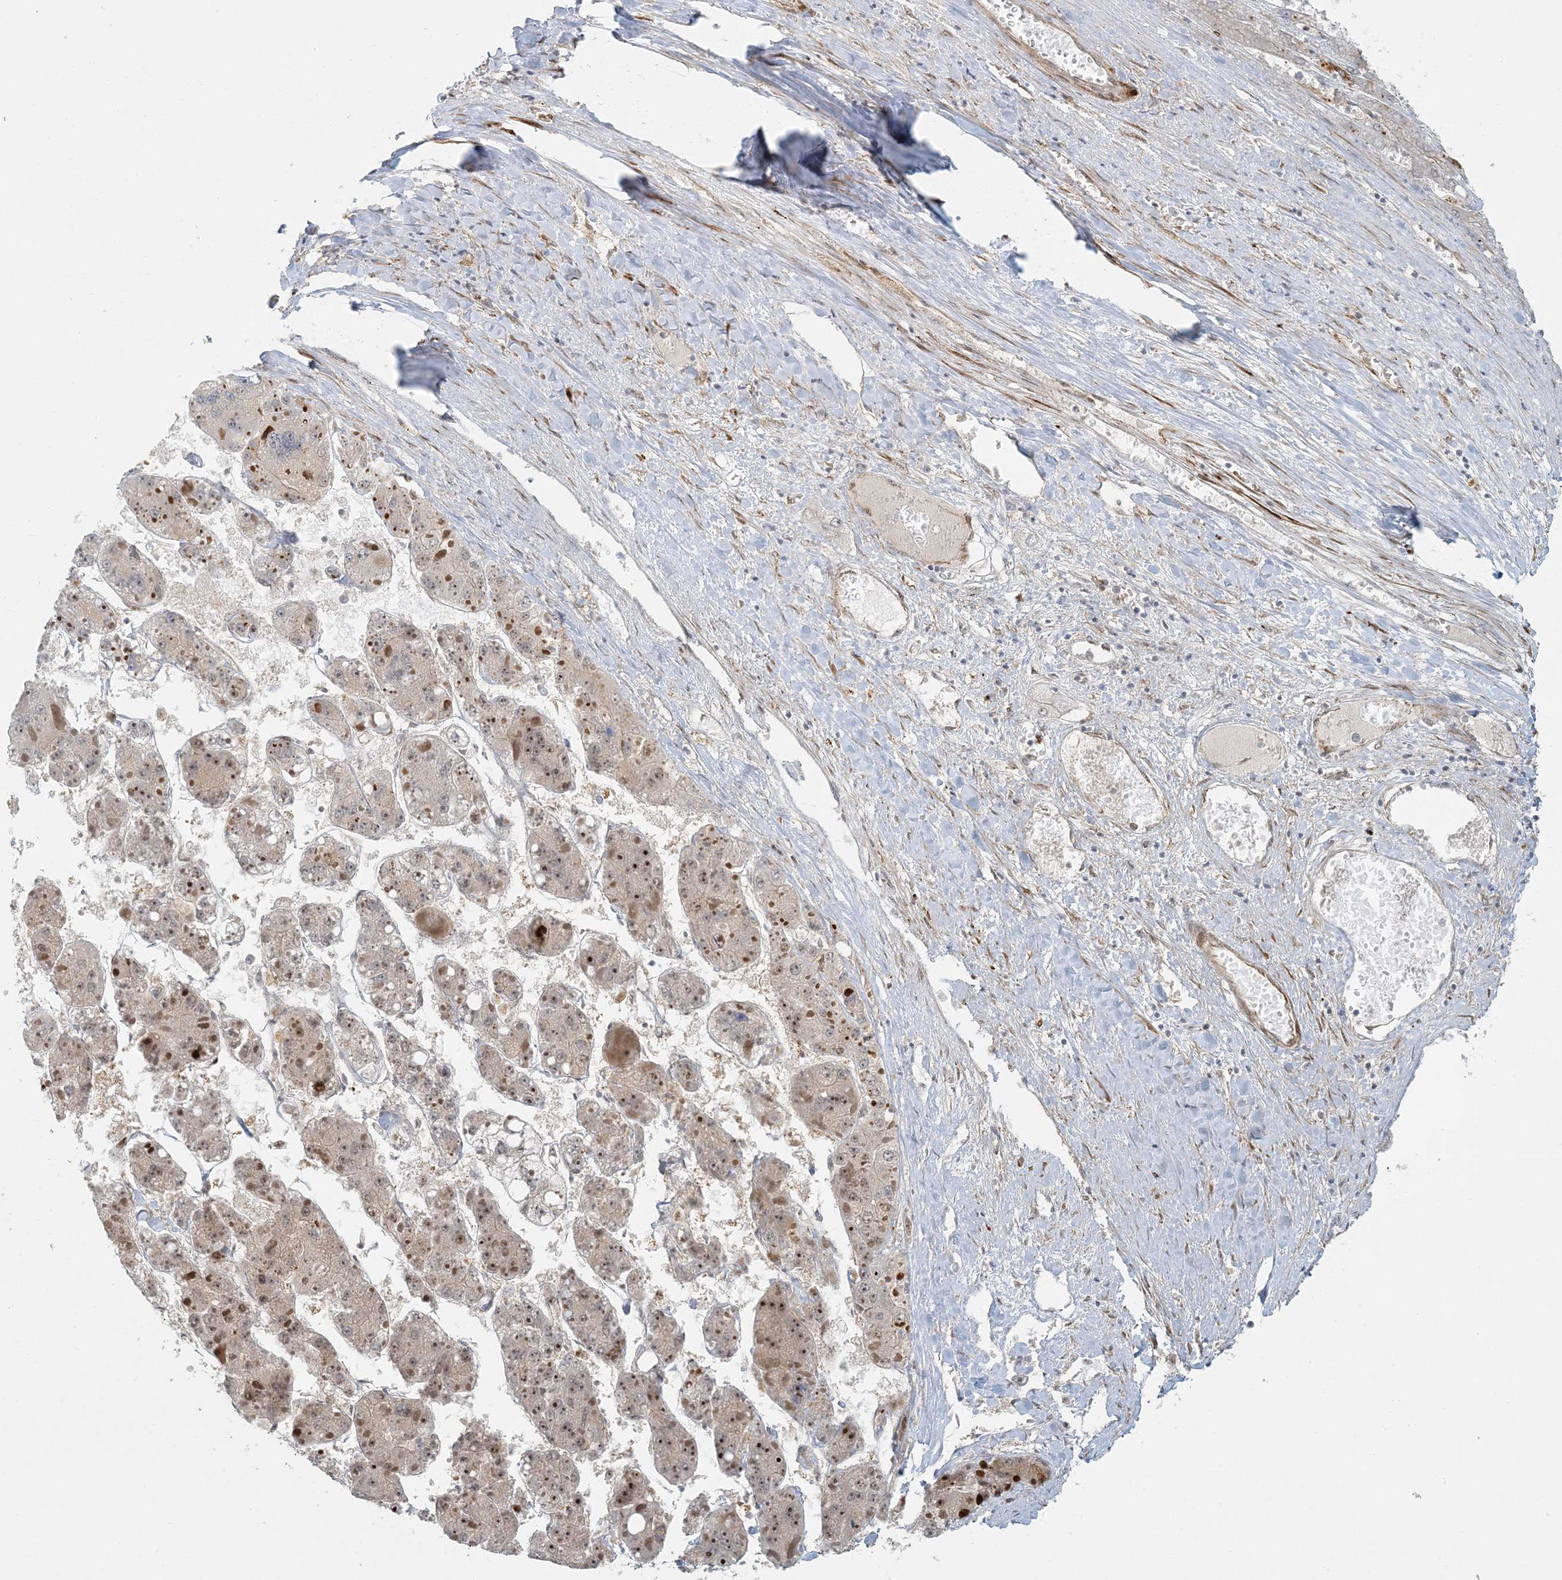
{"staining": {"intensity": "weak", "quantity": "<25%", "location": "cytoplasmic/membranous,nuclear"}, "tissue": "liver cancer", "cell_type": "Tumor cells", "image_type": "cancer", "snomed": [{"axis": "morphology", "description": "Carcinoma, Hepatocellular, NOS"}, {"axis": "topography", "description": "Liver"}], "caption": "DAB immunohistochemical staining of human liver hepatocellular carcinoma reveals no significant staining in tumor cells.", "gene": "BCORL1", "patient": {"sex": "female", "age": 73}}